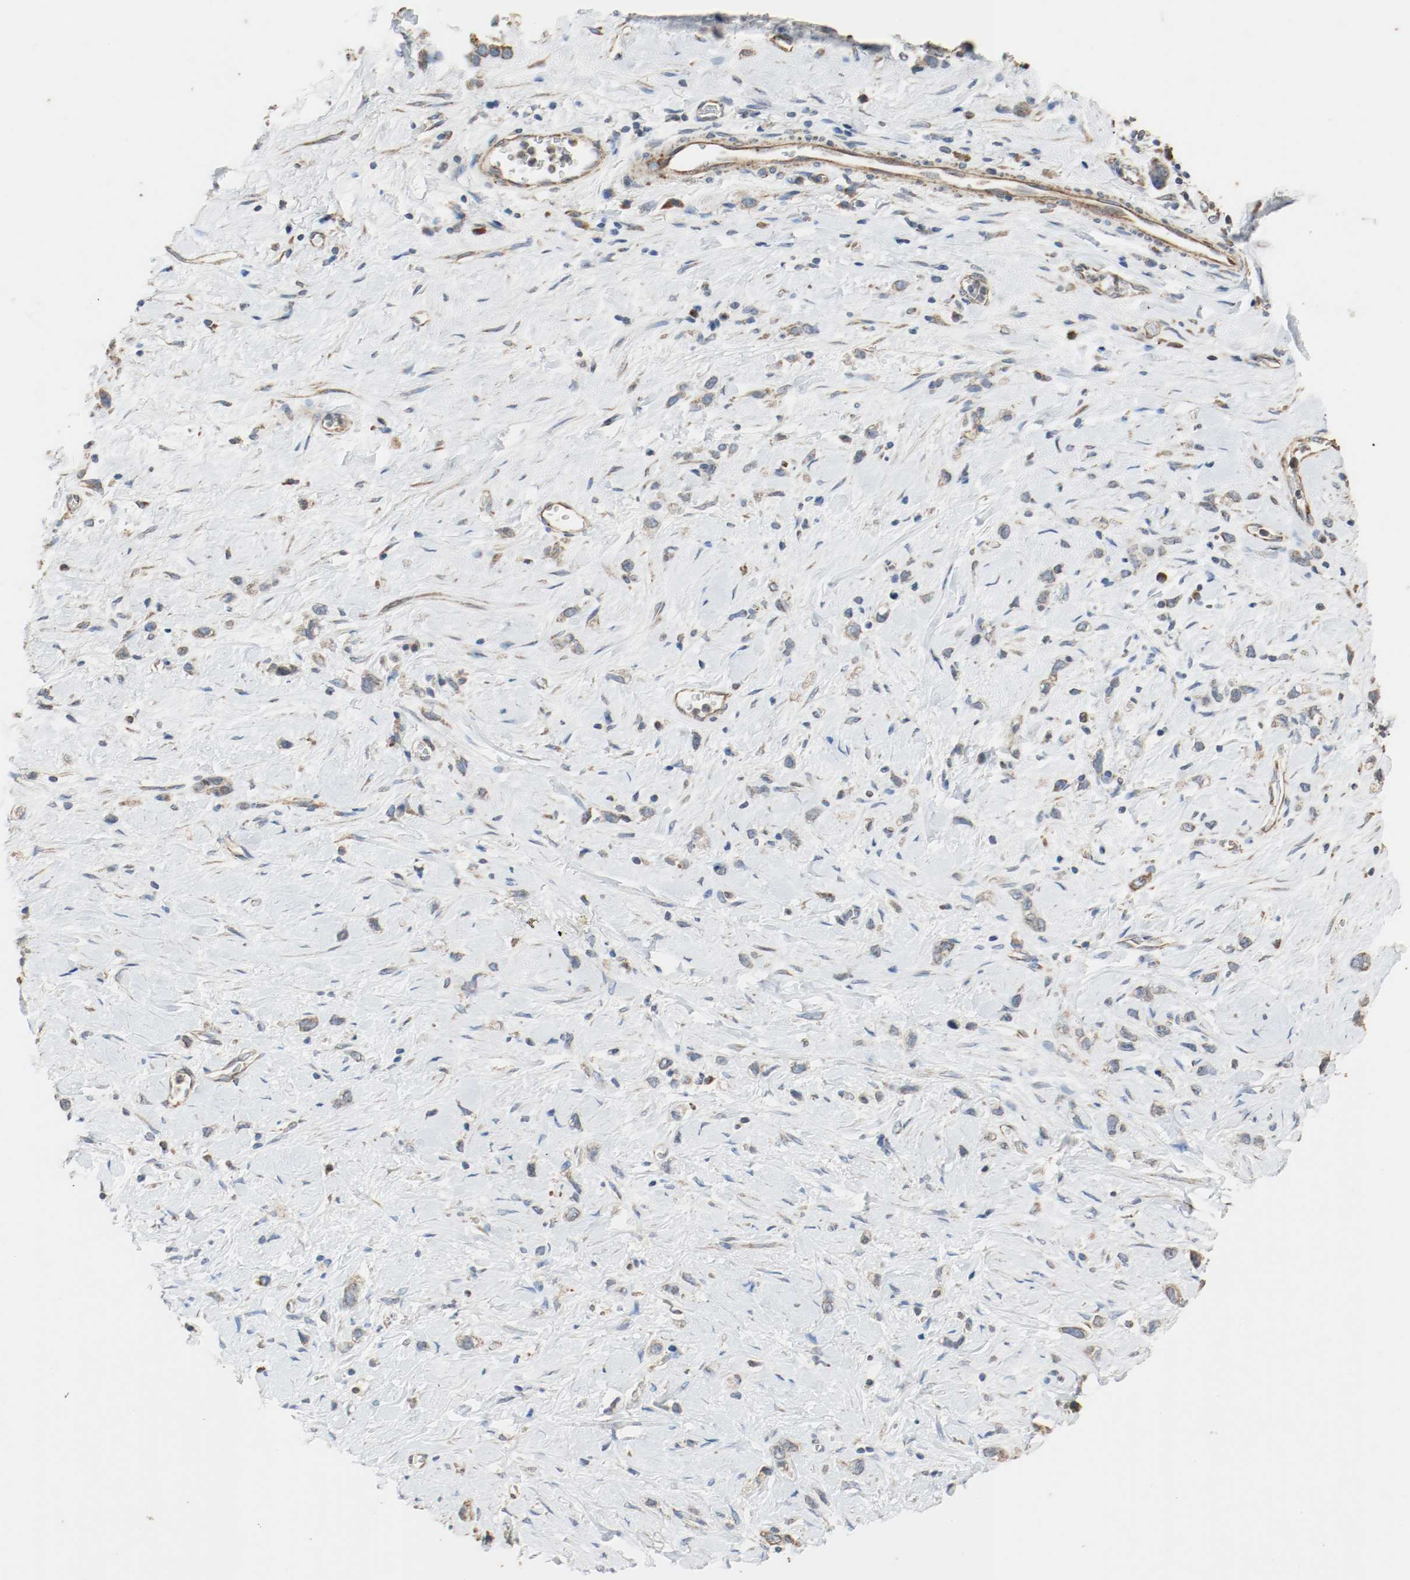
{"staining": {"intensity": "moderate", "quantity": ">75%", "location": "cytoplasmic/membranous"}, "tissue": "stomach cancer", "cell_type": "Tumor cells", "image_type": "cancer", "snomed": [{"axis": "morphology", "description": "Normal tissue, NOS"}, {"axis": "morphology", "description": "Adenocarcinoma, NOS"}, {"axis": "morphology", "description": "Adenocarcinoma, High grade"}, {"axis": "topography", "description": "Stomach, upper"}, {"axis": "topography", "description": "Stomach"}], "caption": "Adenocarcinoma (high-grade) (stomach) stained with IHC displays moderate cytoplasmic/membranous positivity in about >75% of tumor cells.", "gene": "ALDH4A1", "patient": {"sex": "female", "age": 65}}